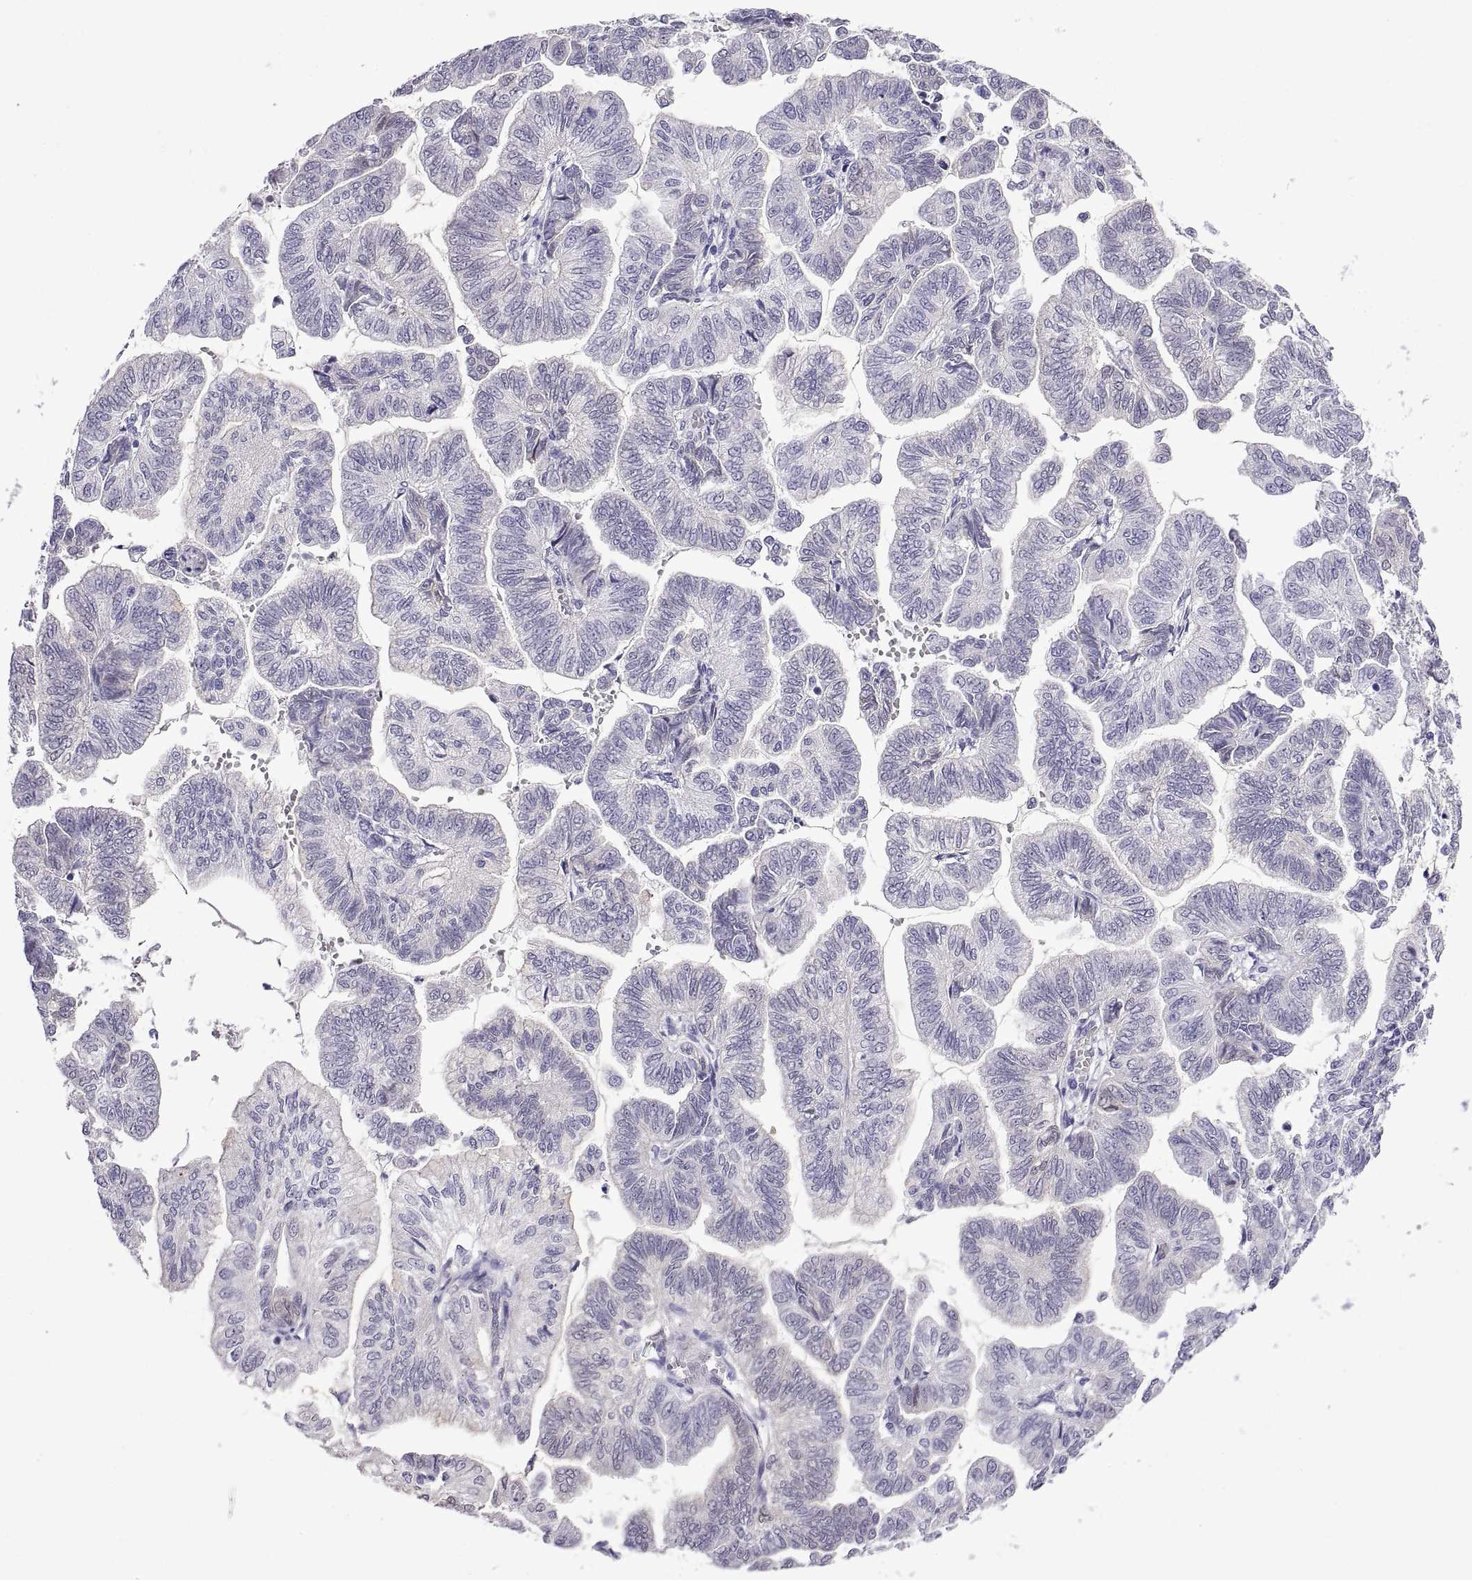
{"staining": {"intensity": "negative", "quantity": "none", "location": "none"}, "tissue": "stomach cancer", "cell_type": "Tumor cells", "image_type": "cancer", "snomed": [{"axis": "morphology", "description": "Adenocarcinoma, NOS"}, {"axis": "topography", "description": "Stomach"}], "caption": "Human adenocarcinoma (stomach) stained for a protein using immunohistochemistry exhibits no positivity in tumor cells.", "gene": "SPDYE1", "patient": {"sex": "male", "age": 83}}